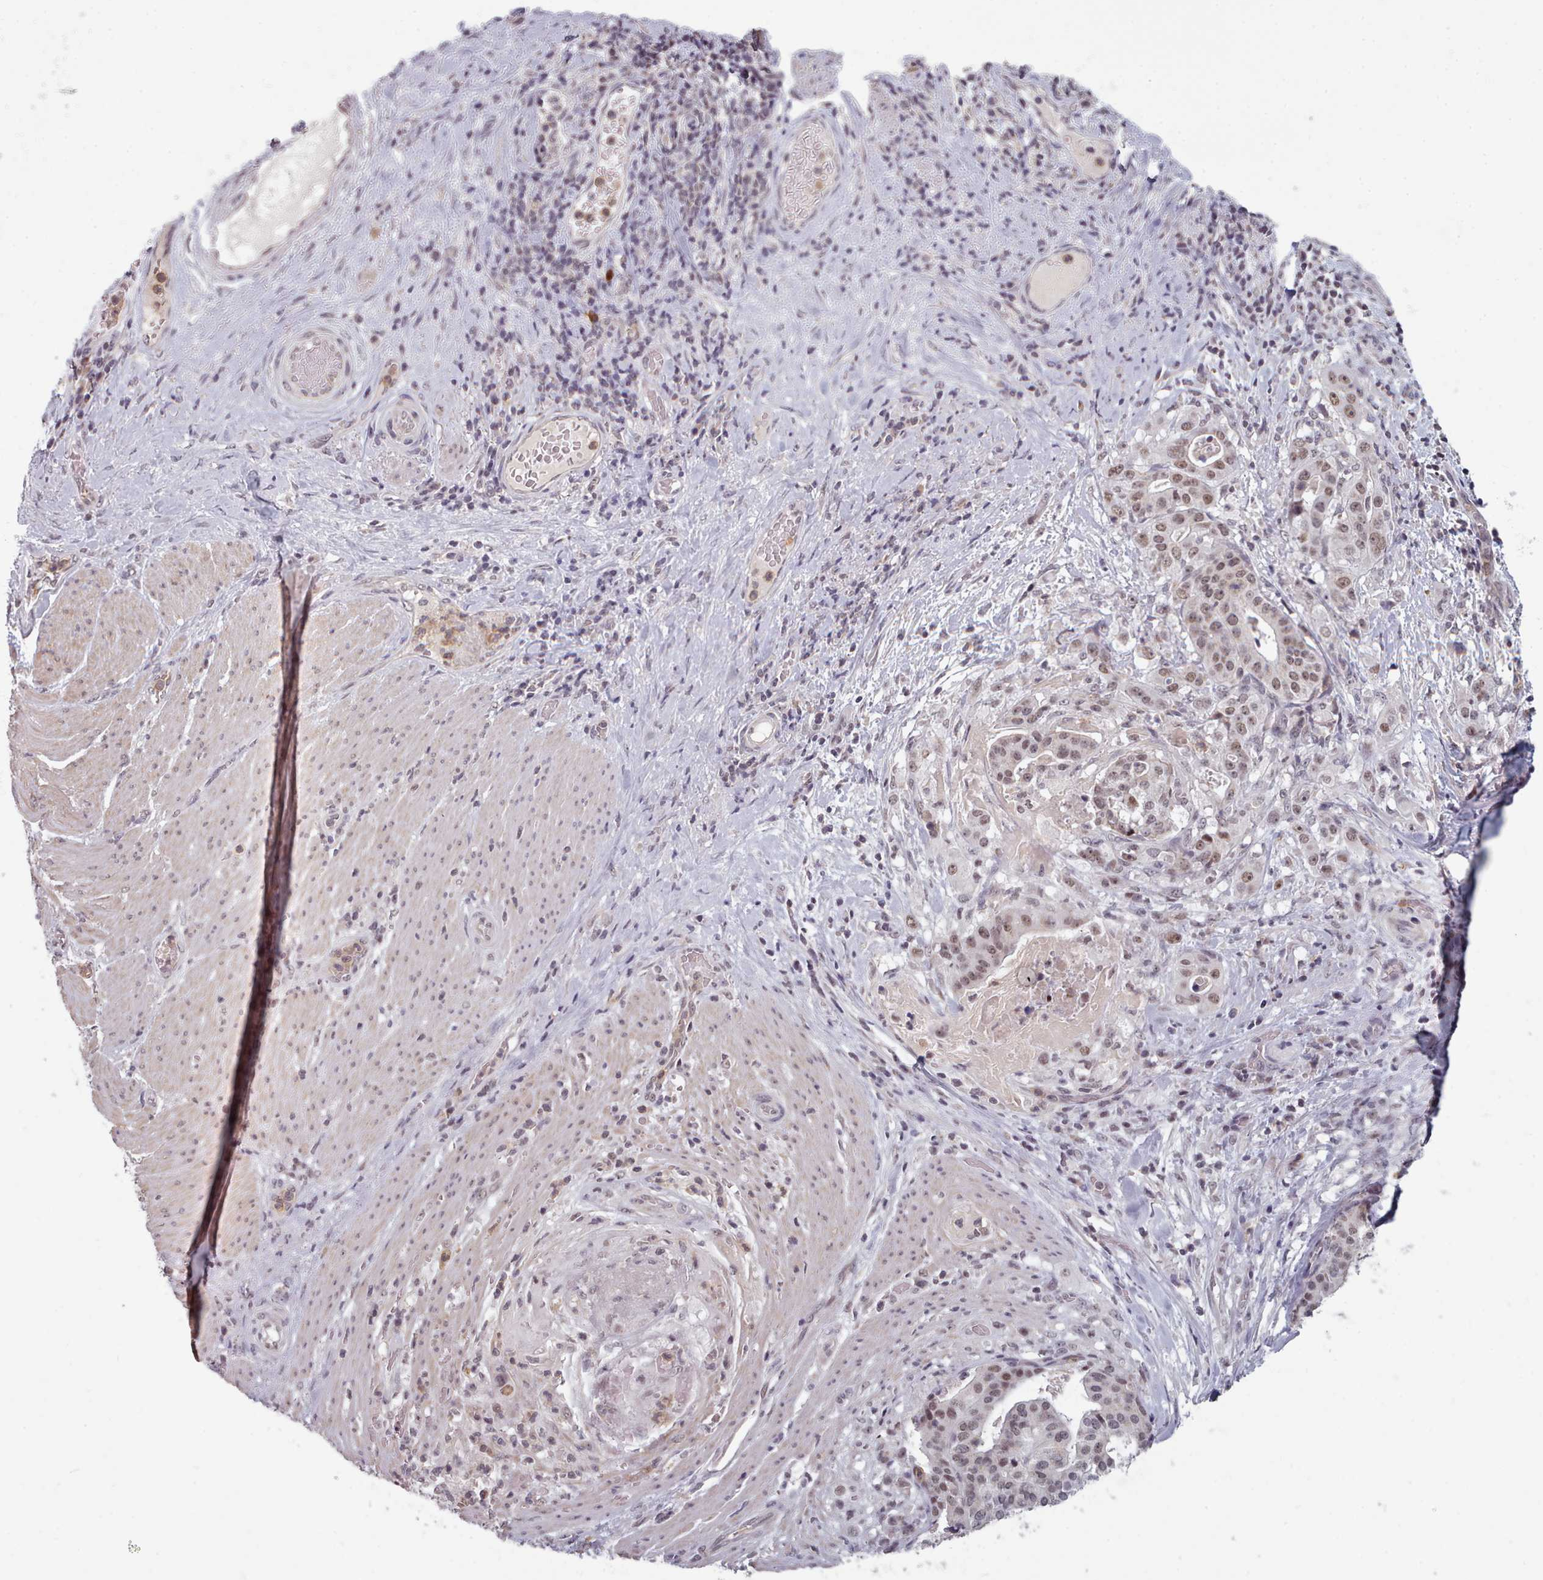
{"staining": {"intensity": "weak", "quantity": ">75%", "location": "nuclear"}, "tissue": "stomach cancer", "cell_type": "Tumor cells", "image_type": "cancer", "snomed": [{"axis": "morphology", "description": "Adenocarcinoma, NOS"}, {"axis": "topography", "description": "Stomach"}], "caption": "Protein expression analysis of stomach adenocarcinoma reveals weak nuclear staining in about >75% of tumor cells. (IHC, brightfield microscopy, high magnification).", "gene": "SRSF9", "patient": {"sex": "male", "age": 48}}